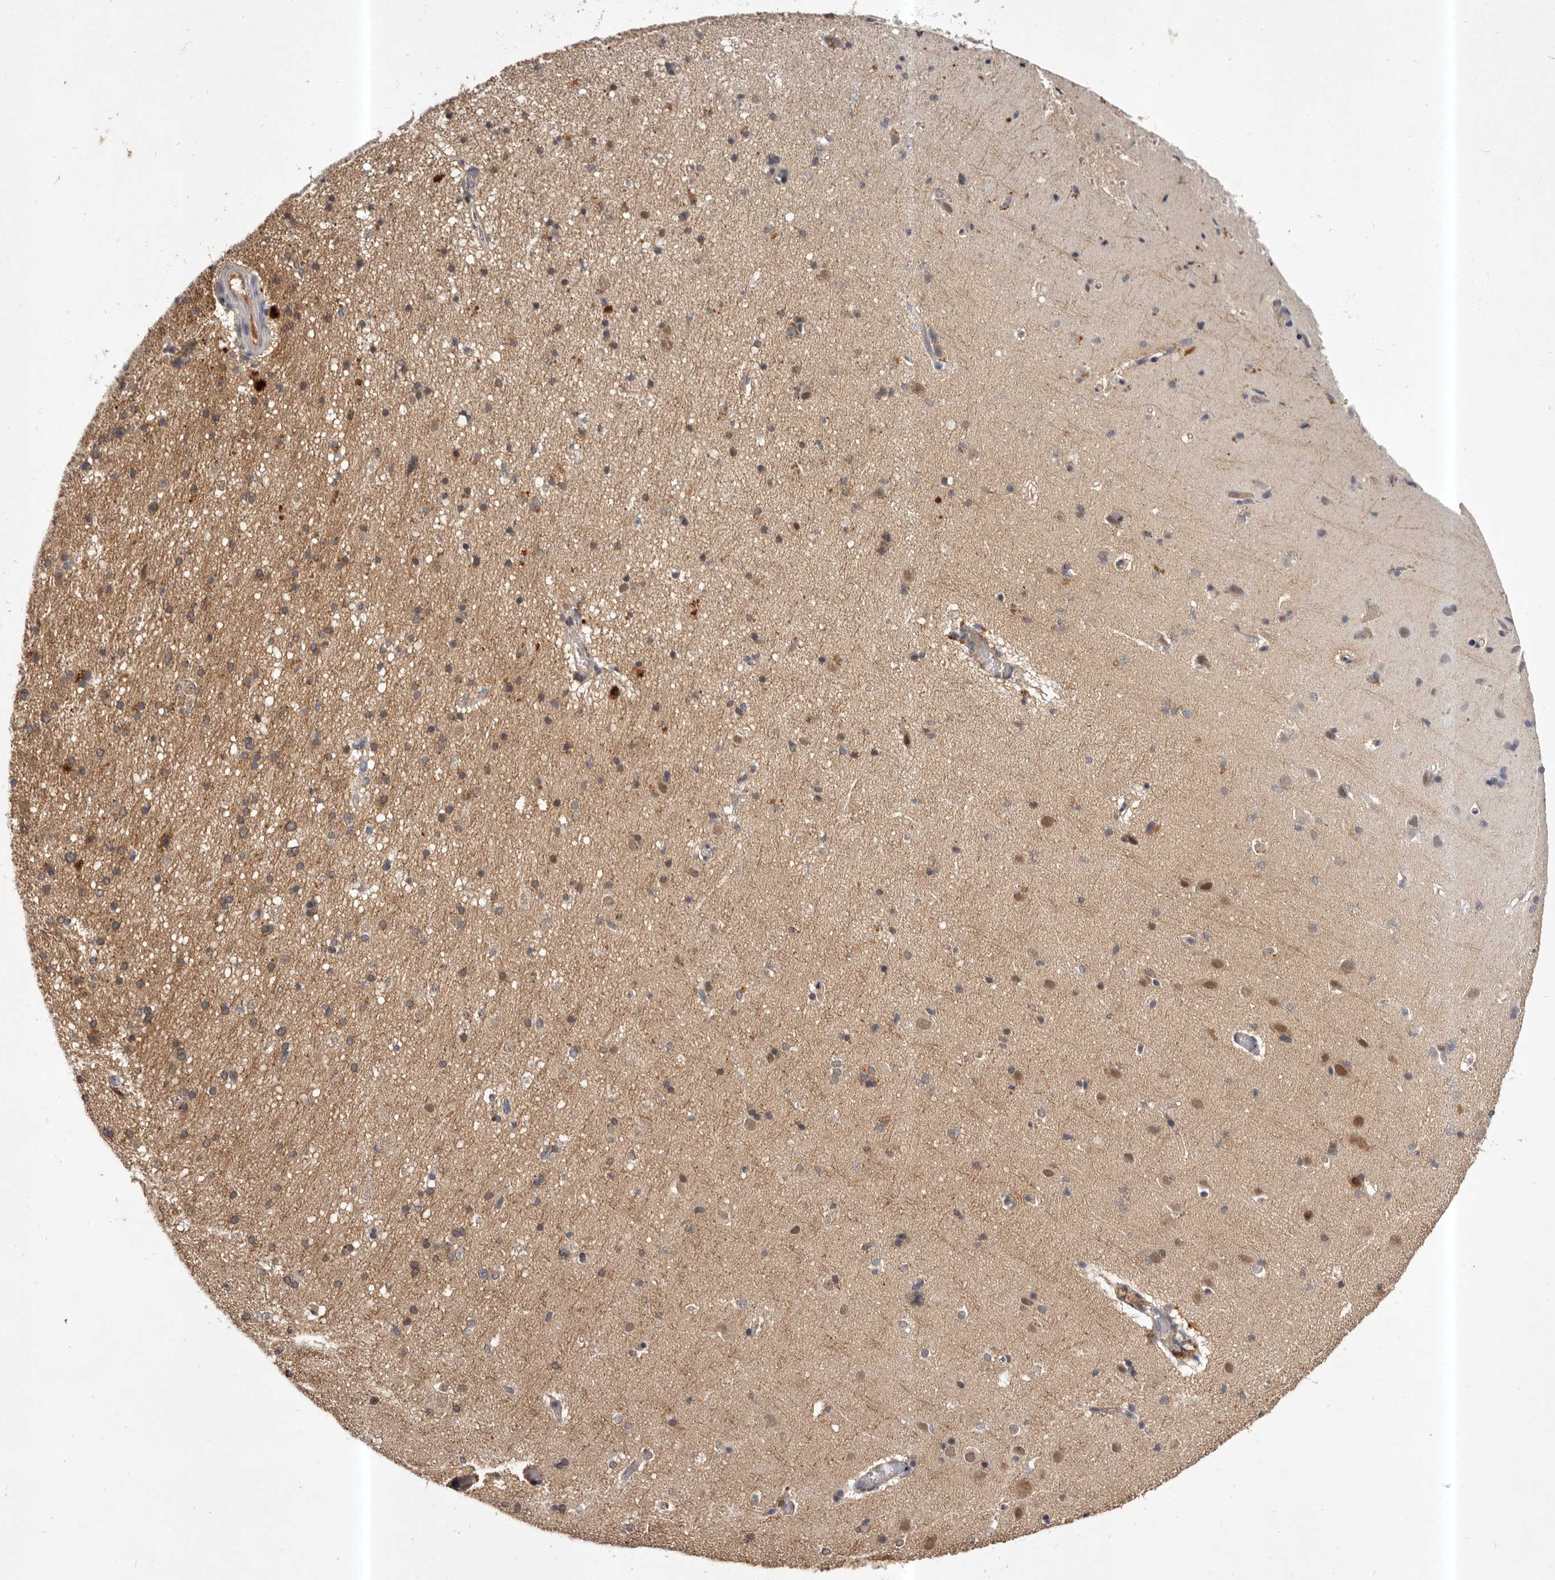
{"staining": {"intensity": "negative", "quantity": "none", "location": "none"}, "tissue": "cerebral cortex", "cell_type": "Endothelial cells", "image_type": "normal", "snomed": [{"axis": "morphology", "description": "Normal tissue, NOS"}, {"axis": "topography", "description": "Cerebral cortex"}], "caption": "An IHC photomicrograph of benign cerebral cortex is shown. There is no staining in endothelial cells of cerebral cortex.", "gene": "GLIPR2", "patient": {"sex": "male", "age": 34}}